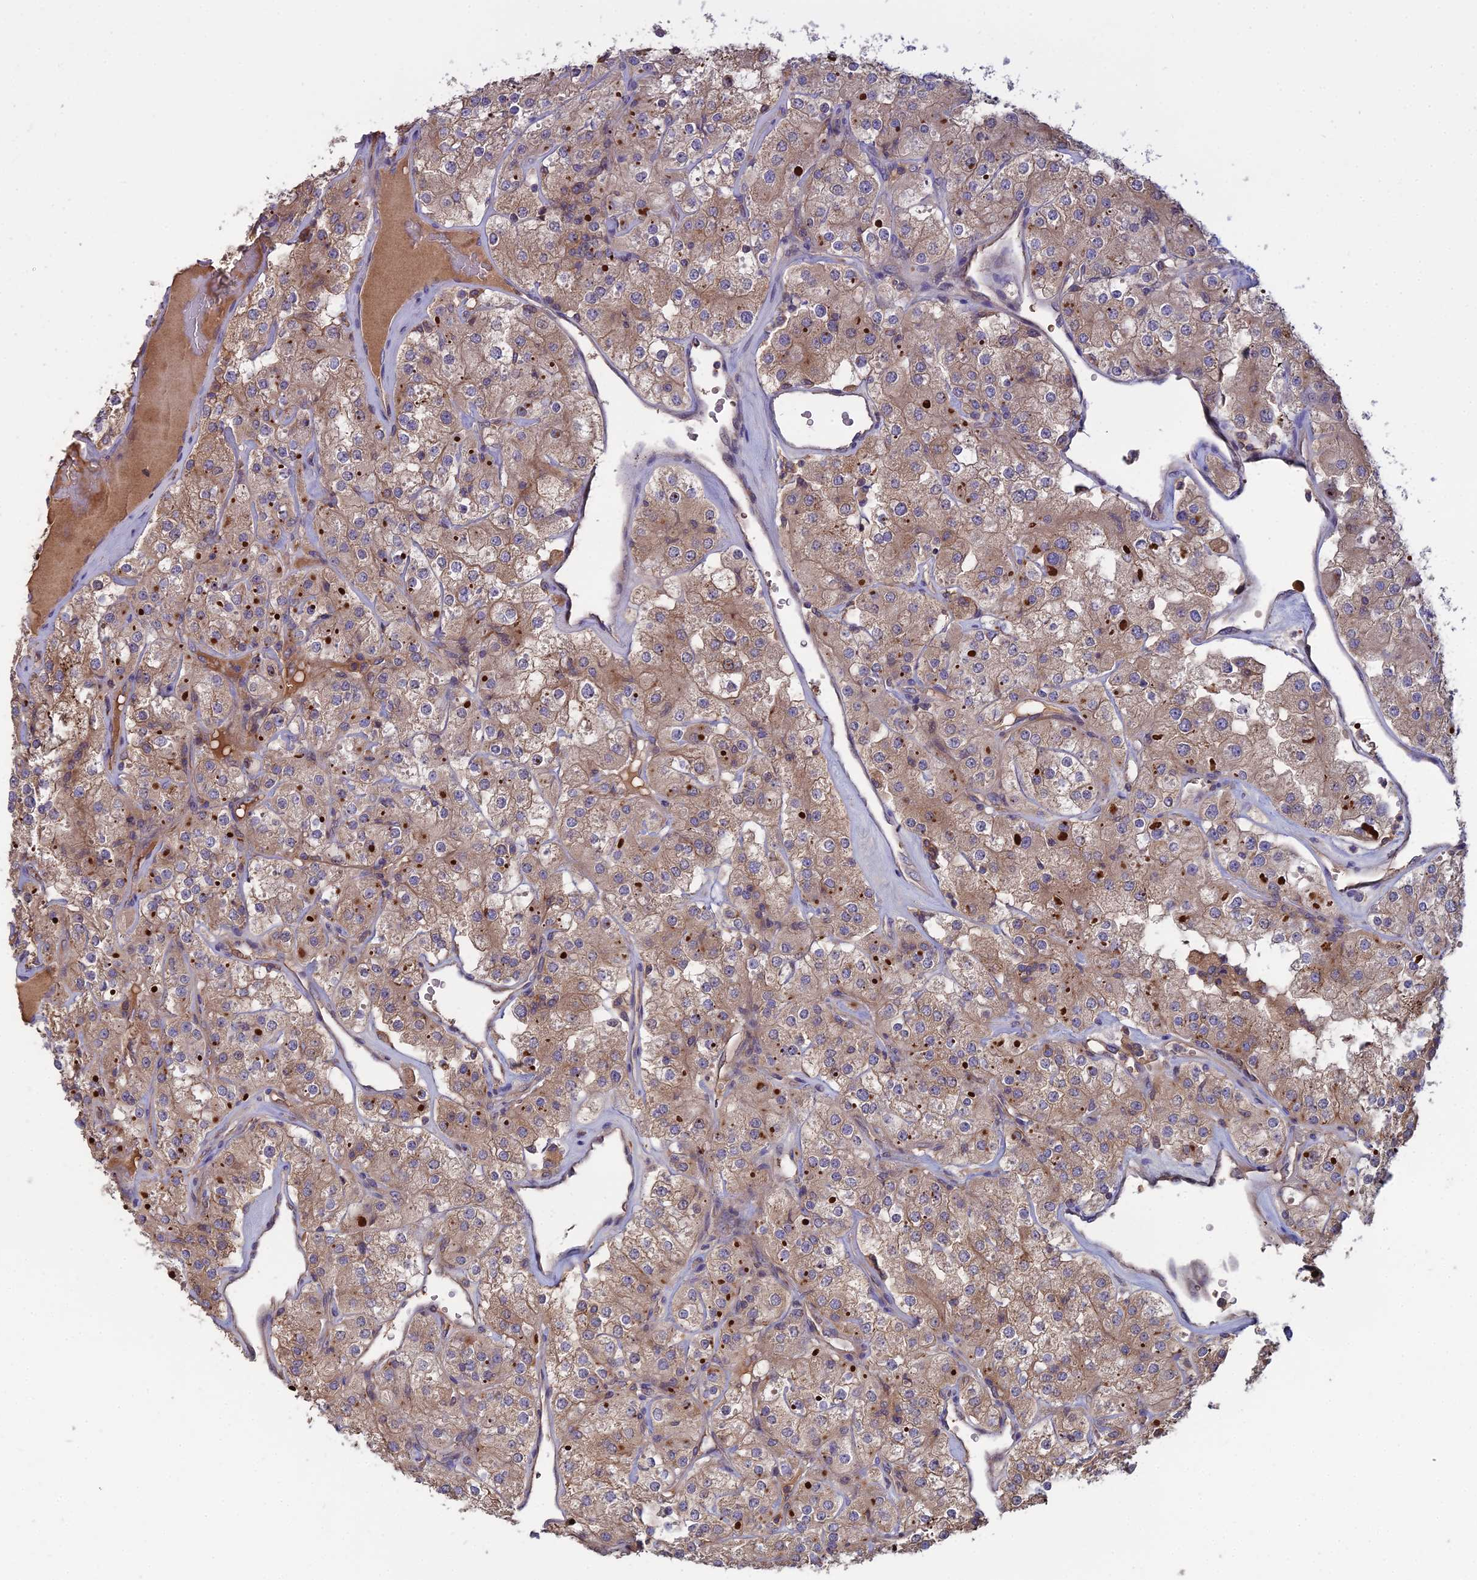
{"staining": {"intensity": "weak", "quantity": ">75%", "location": "cytoplasmic/membranous"}, "tissue": "renal cancer", "cell_type": "Tumor cells", "image_type": "cancer", "snomed": [{"axis": "morphology", "description": "Adenocarcinoma, NOS"}, {"axis": "topography", "description": "Kidney"}], "caption": "Renal cancer was stained to show a protein in brown. There is low levels of weak cytoplasmic/membranous staining in about >75% of tumor cells. Ihc stains the protein in brown and the nuclei are stained blue.", "gene": "GALR2", "patient": {"sex": "male", "age": 77}}